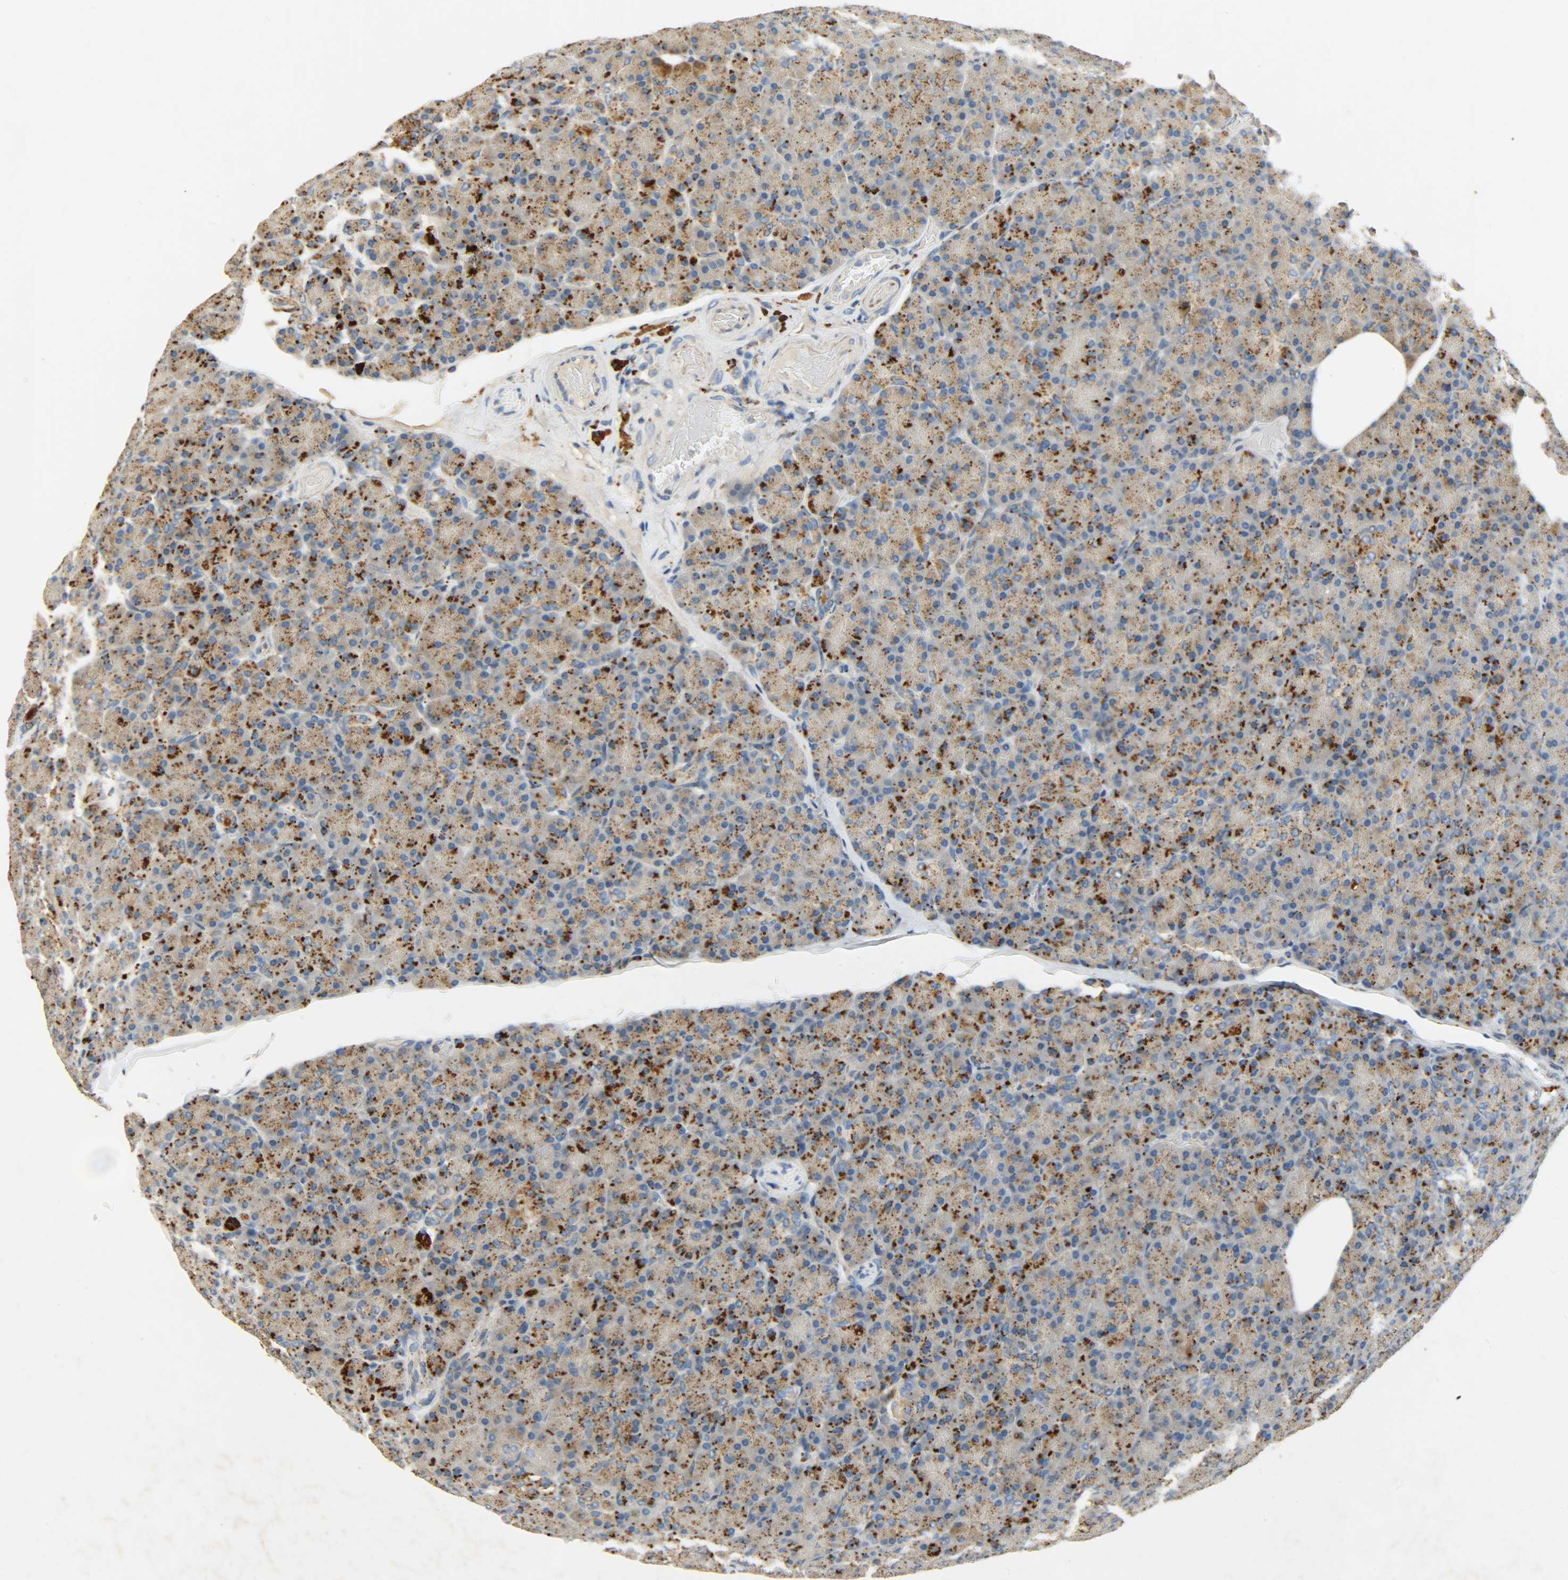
{"staining": {"intensity": "moderate", "quantity": ">75%", "location": "cytoplasmic/membranous"}, "tissue": "pancreas", "cell_type": "Exocrine glandular cells", "image_type": "normal", "snomed": [{"axis": "morphology", "description": "Normal tissue, NOS"}, {"axis": "topography", "description": "Pancreas"}], "caption": "Pancreas stained for a protein (brown) demonstrates moderate cytoplasmic/membranous positive expression in about >75% of exocrine glandular cells.", "gene": "ASAH1", "patient": {"sex": "female", "age": 43}}